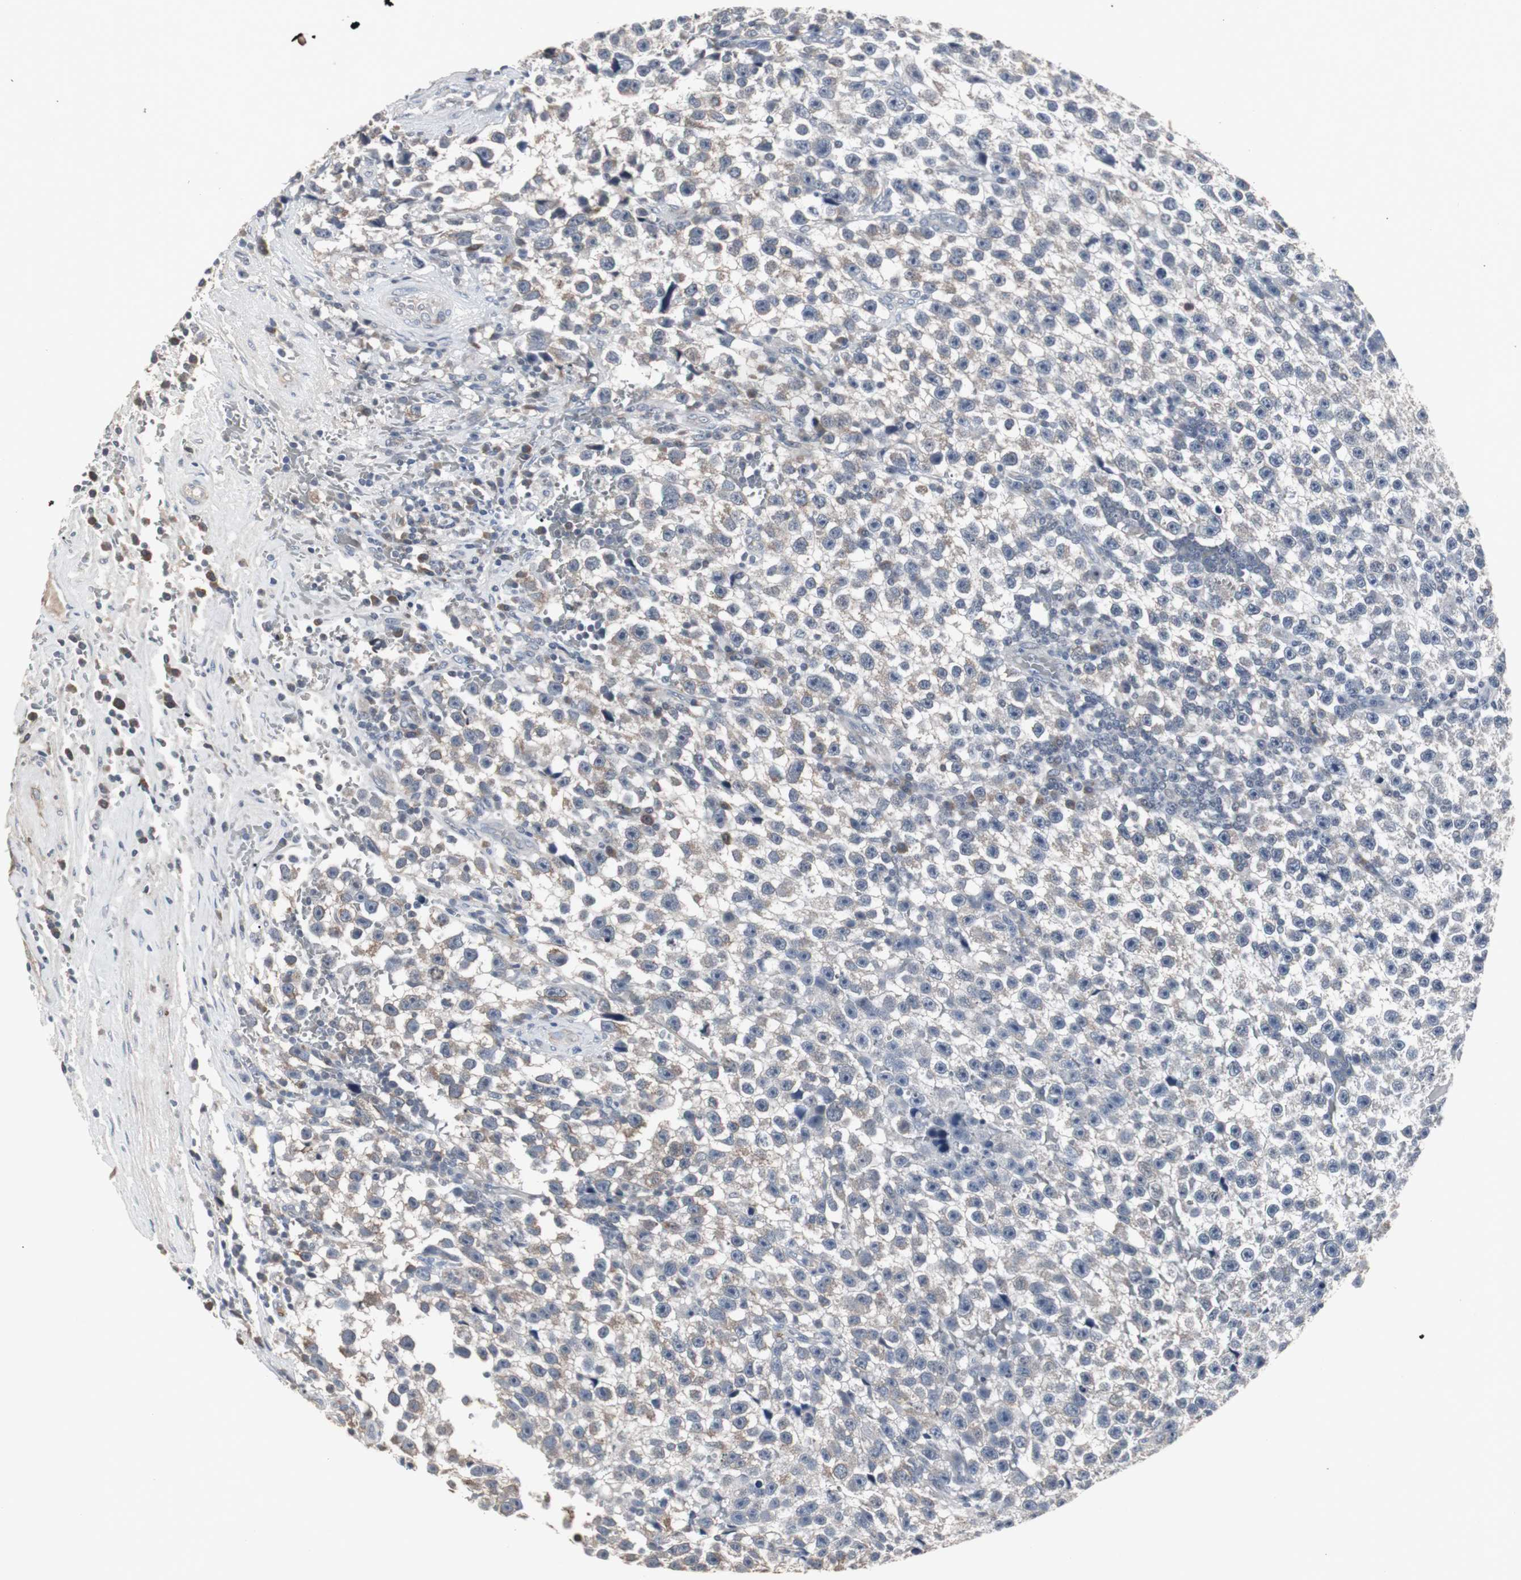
{"staining": {"intensity": "weak", "quantity": "25%-75%", "location": "cytoplasmic/membranous"}, "tissue": "testis cancer", "cell_type": "Tumor cells", "image_type": "cancer", "snomed": [{"axis": "morphology", "description": "Seminoma, NOS"}, {"axis": "topography", "description": "Testis"}], "caption": "Approximately 25%-75% of tumor cells in testis cancer (seminoma) show weak cytoplasmic/membranous protein expression as visualized by brown immunohistochemical staining.", "gene": "ACAA1", "patient": {"sex": "male", "age": 33}}